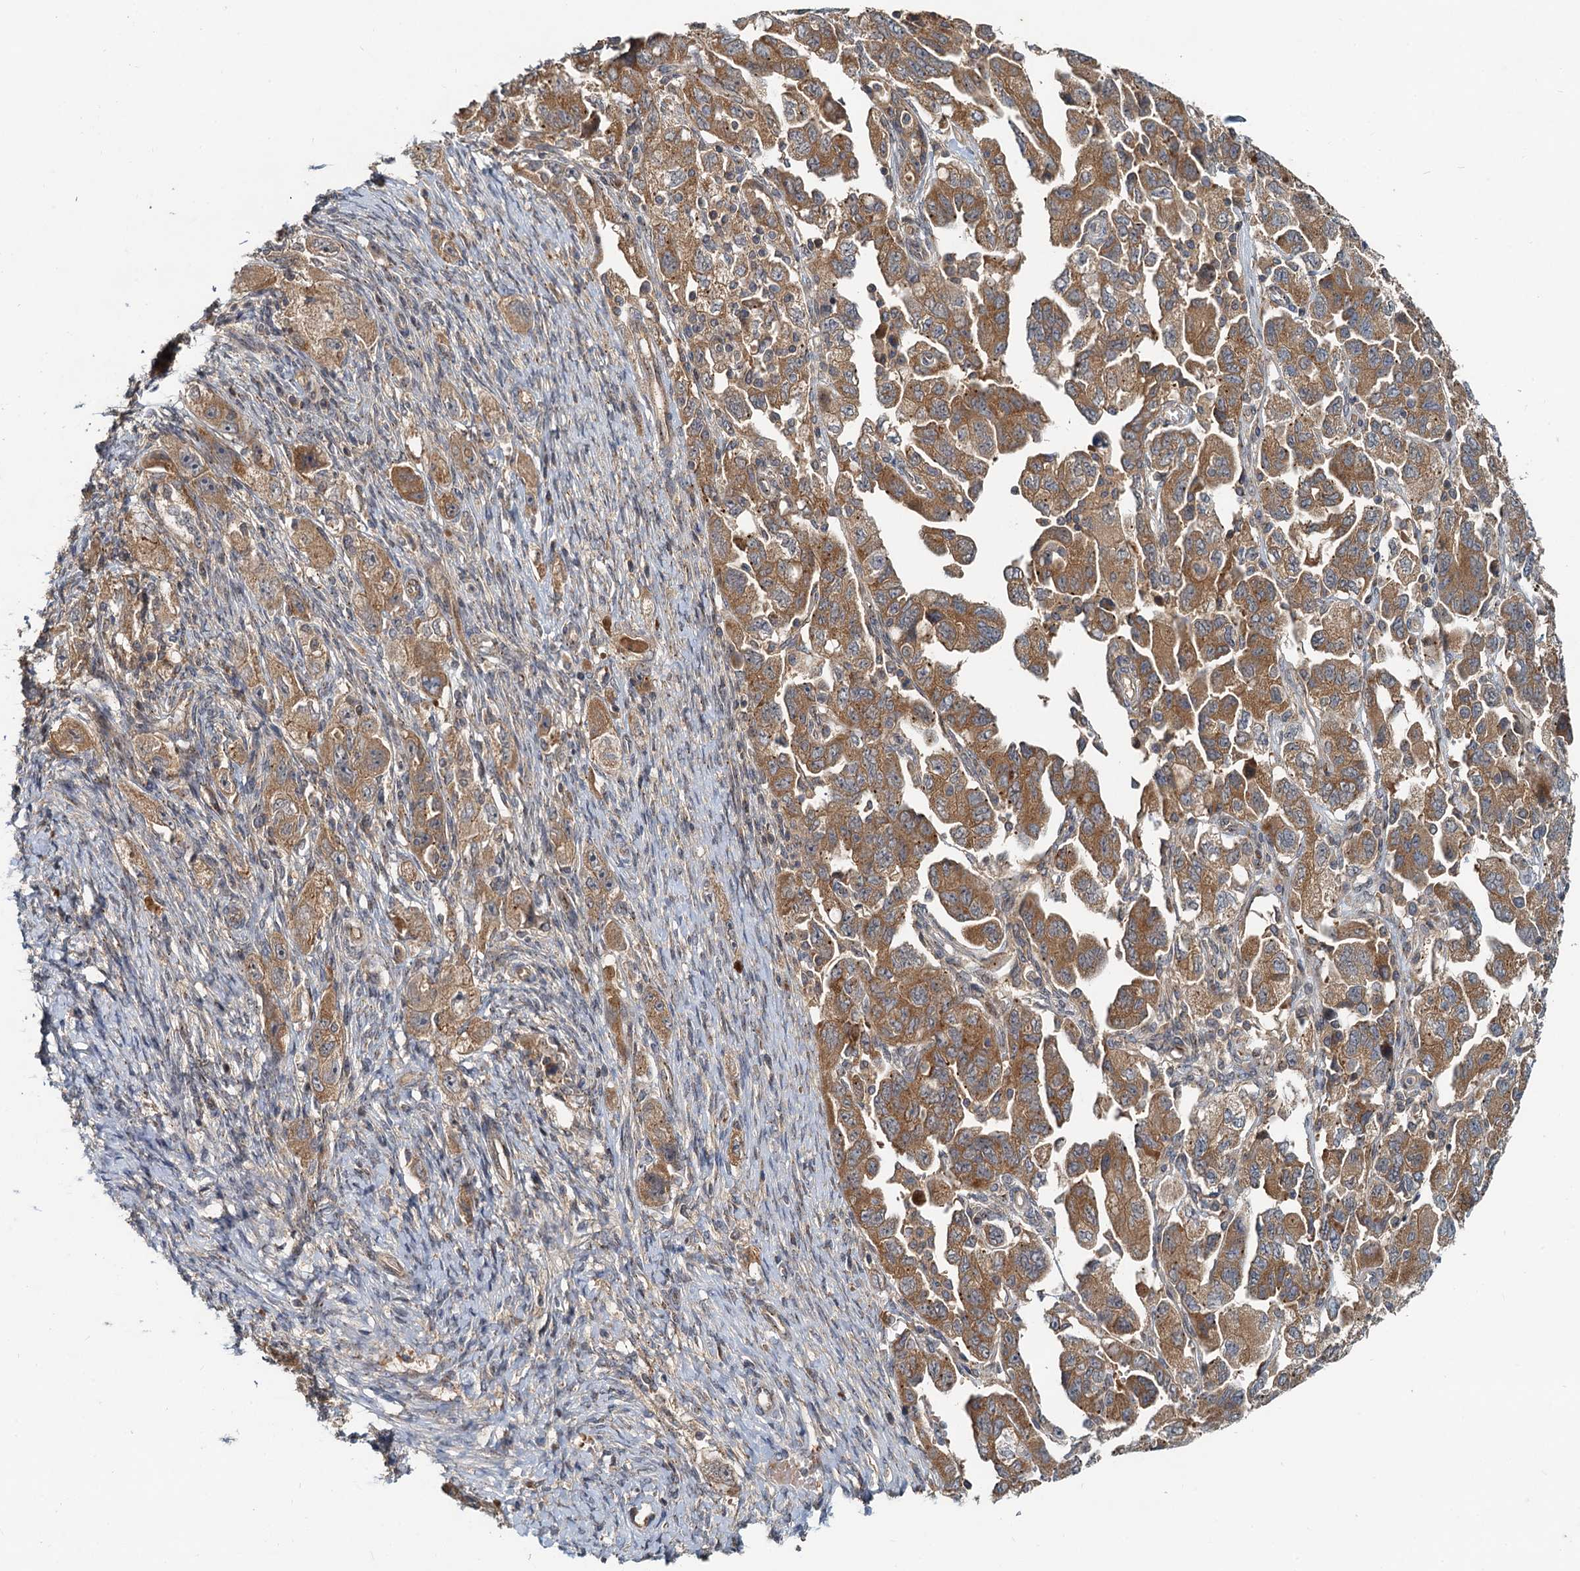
{"staining": {"intensity": "moderate", "quantity": ">75%", "location": "cytoplasmic/membranous"}, "tissue": "ovarian cancer", "cell_type": "Tumor cells", "image_type": "cancer", "snomed": [{"axis": "morphology", "description": "Carcinoma, NOS"}, {"axis": "morphology", "description": "Cystadenocarcinoma, serous, NOS"}, {"axis": "topography", "description": "Ovary"}], "caption": "This histopathology image demonstrates immunohistochemistry staining of ovarian serous cystadenocarcinoma, with medium moderate cytoplasmic/membranous staining in approximately >75% of tumor cells.", "gene": "CEP68", "patient": {"sex": "female", "age": 69}}